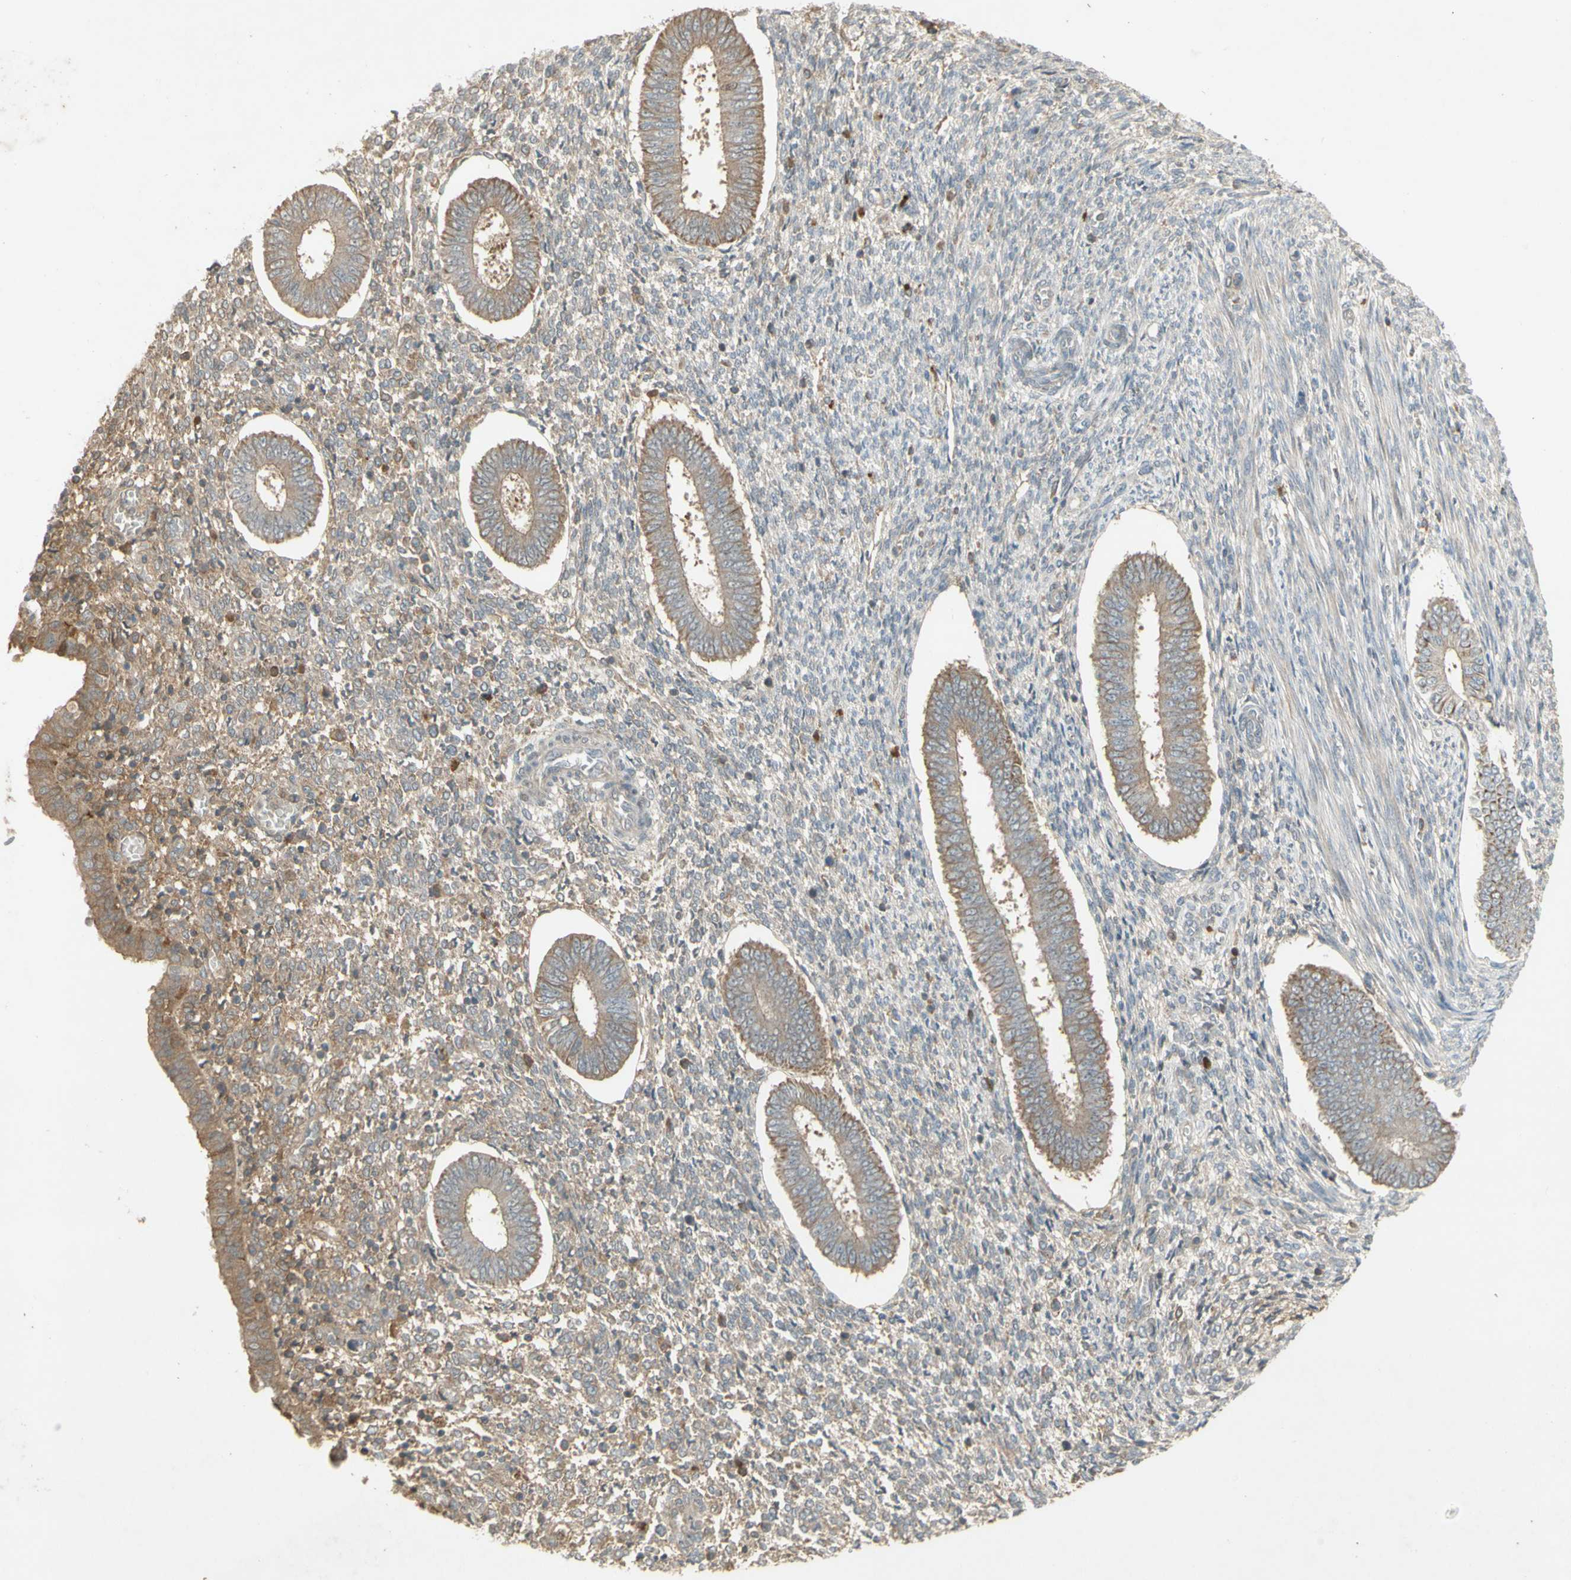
{"staining": {"intensity": "weak", "quantity": "<25%", "location": "cytoplasmic/membranous"}, "tissue": "endometrium", "cell_type": "Cells in endometrial stroma", "image_type": "normal", "snomed": [{"axis": "morphology", "description": "Normal tissue, NOS"}, {"axis": "topography", "description": "Endometrium"}], "caption": "High power microscopy image of an immunohistochemistry (IHC) micrograph of unremarkable endometrium, revealing no significant positivity in cells in endometrial stroma.", "gene": "NRG4", "patient": {"sex": "female", "age": 35}}